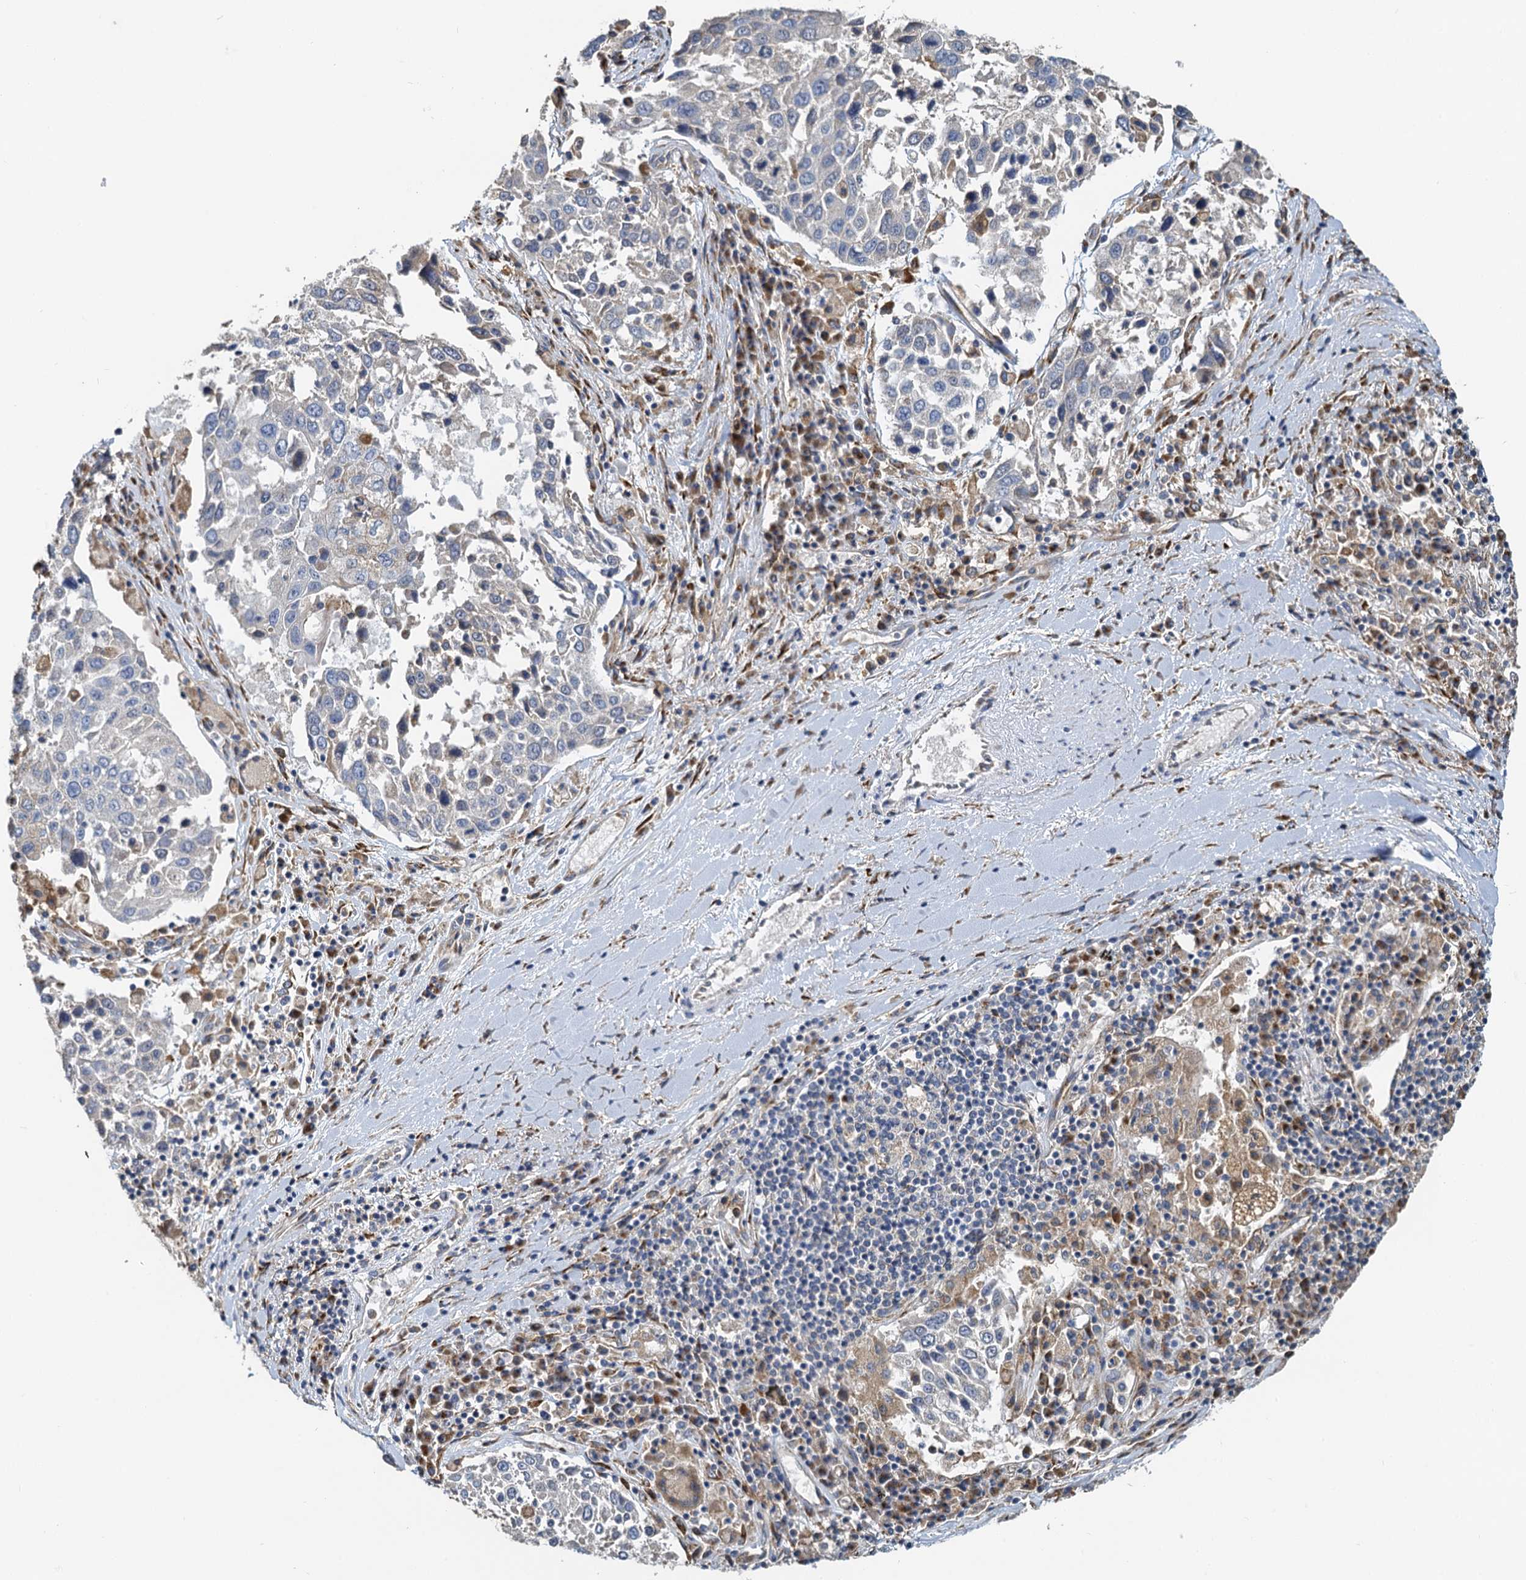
{"staining": {"intensity": "negative", "quantity": "none", "location": "none"}, "tissue": "lung cancer", "cell_type": "Tumor cells", "image_type": "cancer", "snomed": [{"axis": "morphology", "description": "Squamous cell carcinoma, NOS"}, {"axis": "topography", "description": "Lung"}], "caption": "A high-resolution micrograph shows IHC staining of lung cancer, which shows no significant expression in tumor cells.", "gene": "NKAPD1", "patient": {"sex": "male", "age": 65}}